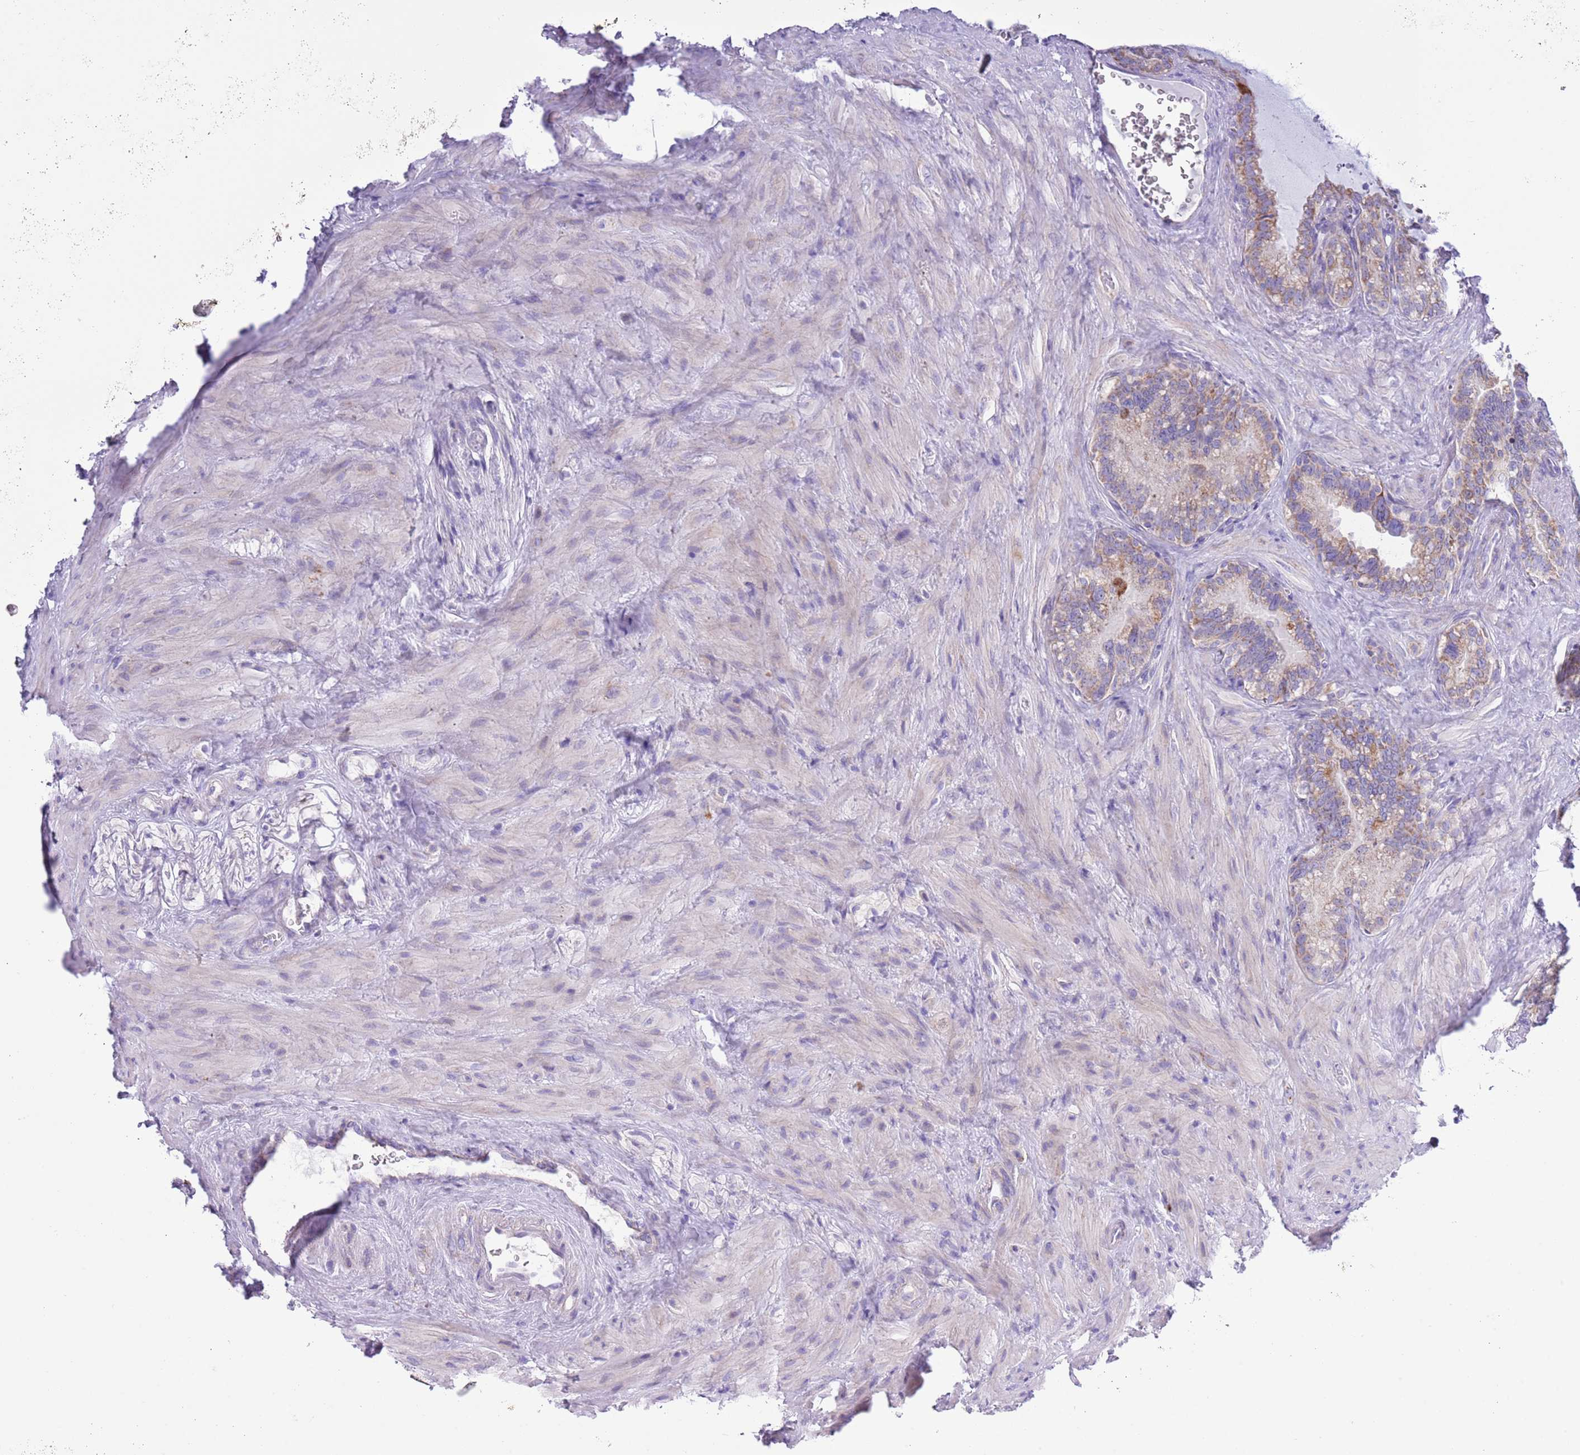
{"staining": {"intensity": "weak", "quantity": "25%-75%", "location": "cytoplasmic/membranous"}, "tissue": "seminal vesicle", "cell_type": "Glandular cells", "image_type": "normal", "snomed": [{"axis": "morphology", "description": "Normal tissue, NOS"}, {"axis": "topography", "description": "Prostate"}, {"axis": "topography", "description": "Seminal veicle"}], "caption": "Immunohistochemistry of unremarkable seminal vesicle reveals low levels of weak cytoplasmic/membranous expression in about 25%-75% of glandular cells.", "gene": "MOCOS", "patient": {"sex": "male", "age": 58}}